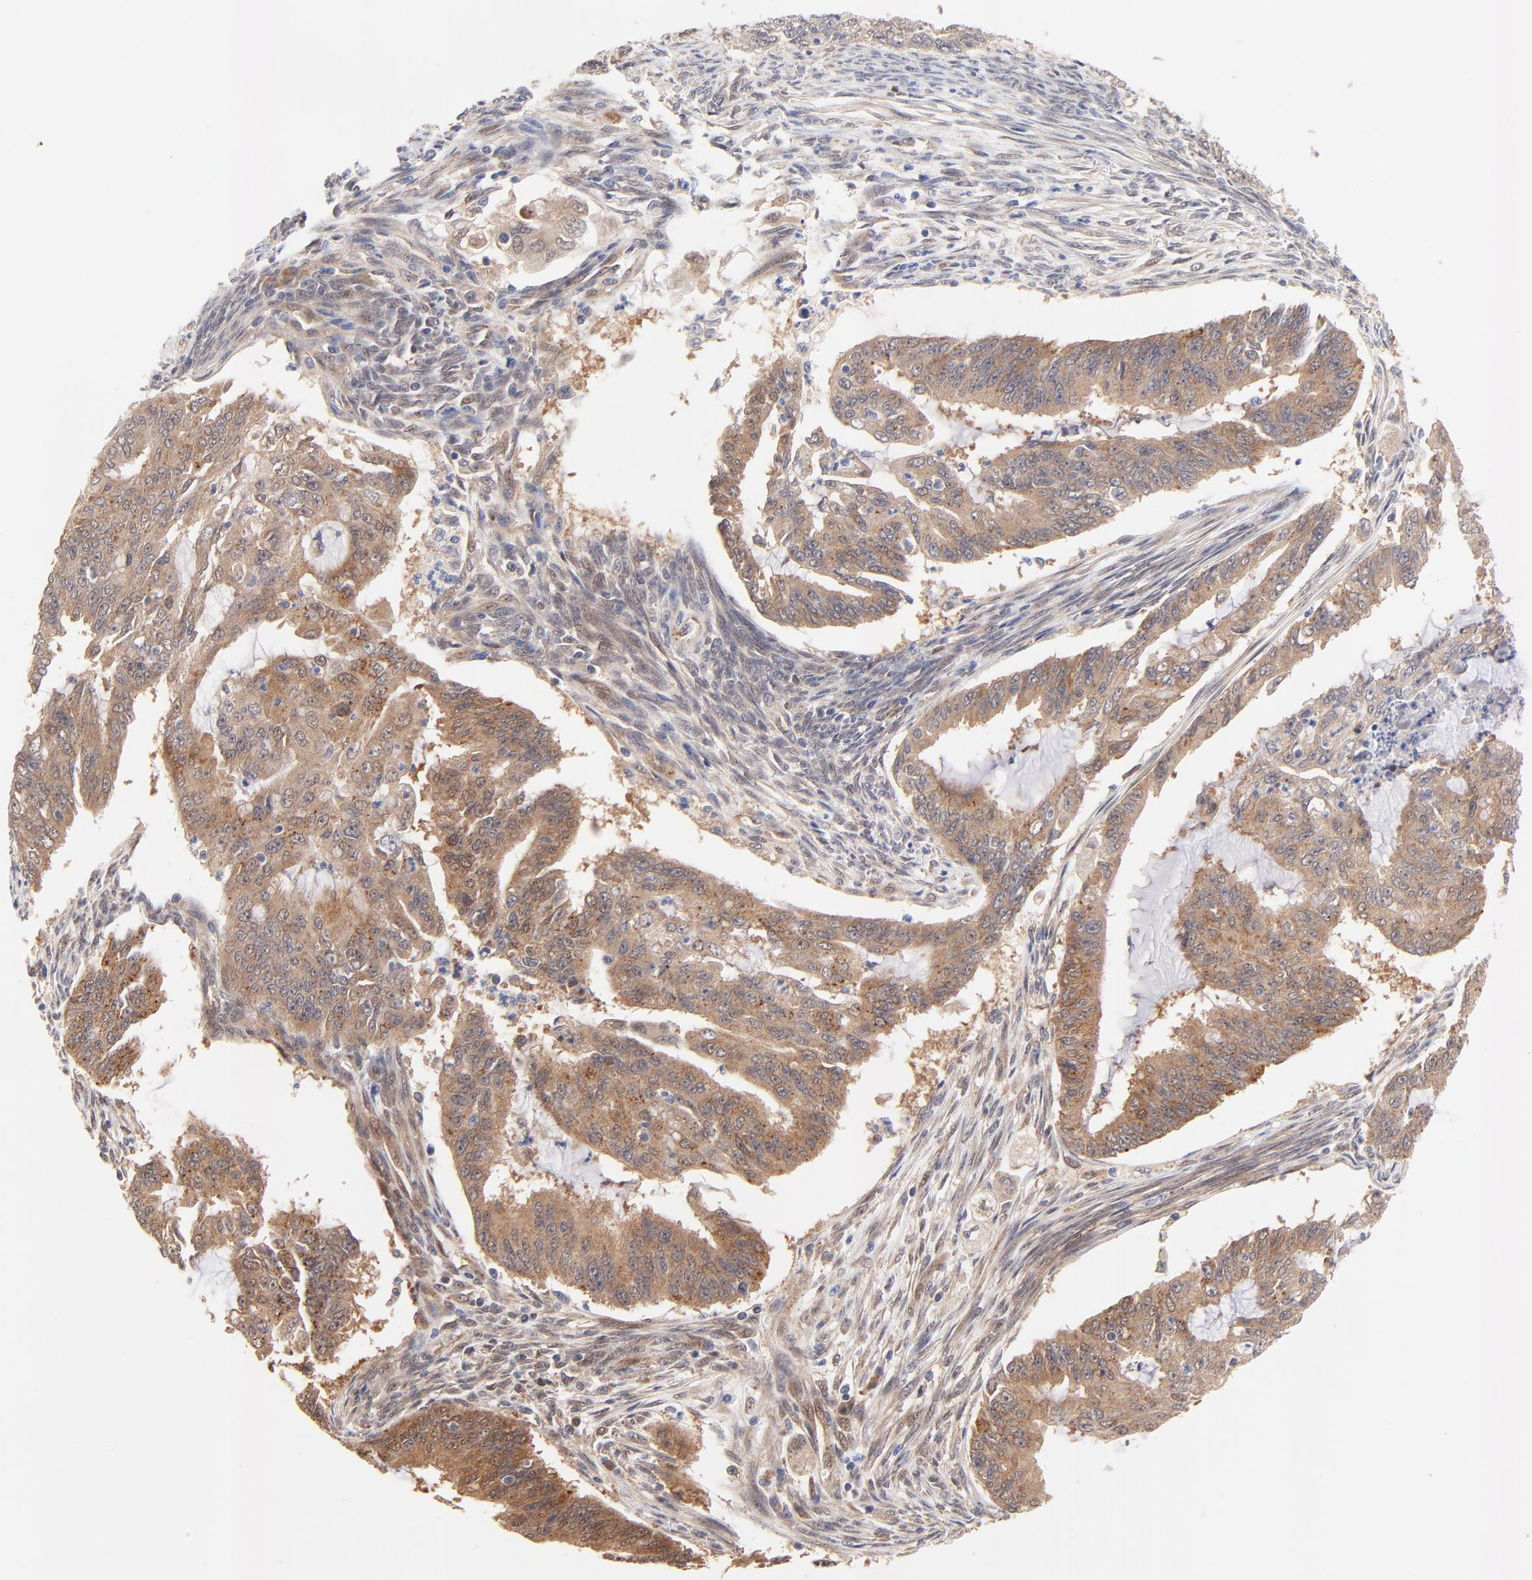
{"staining": {"intensity": "moderate", "quantity": ">75%", "location": "cytoplasmic/membranous"}, "tissue": "endometrial cancer", "cell_type": "Tumor cells", "image_type": "cancer", "snomed": [{"axis": "morphology", "description": "Adenocarcinoma, NOS"}, {"axis": "topography", "description": "Endometrium"}], "caption": "Human endometrial cancer stained with a protein marker displays moderate staining in tumor cells.", "gene": "TXNL1", "patient": {"sex": "female", "age": 75}}